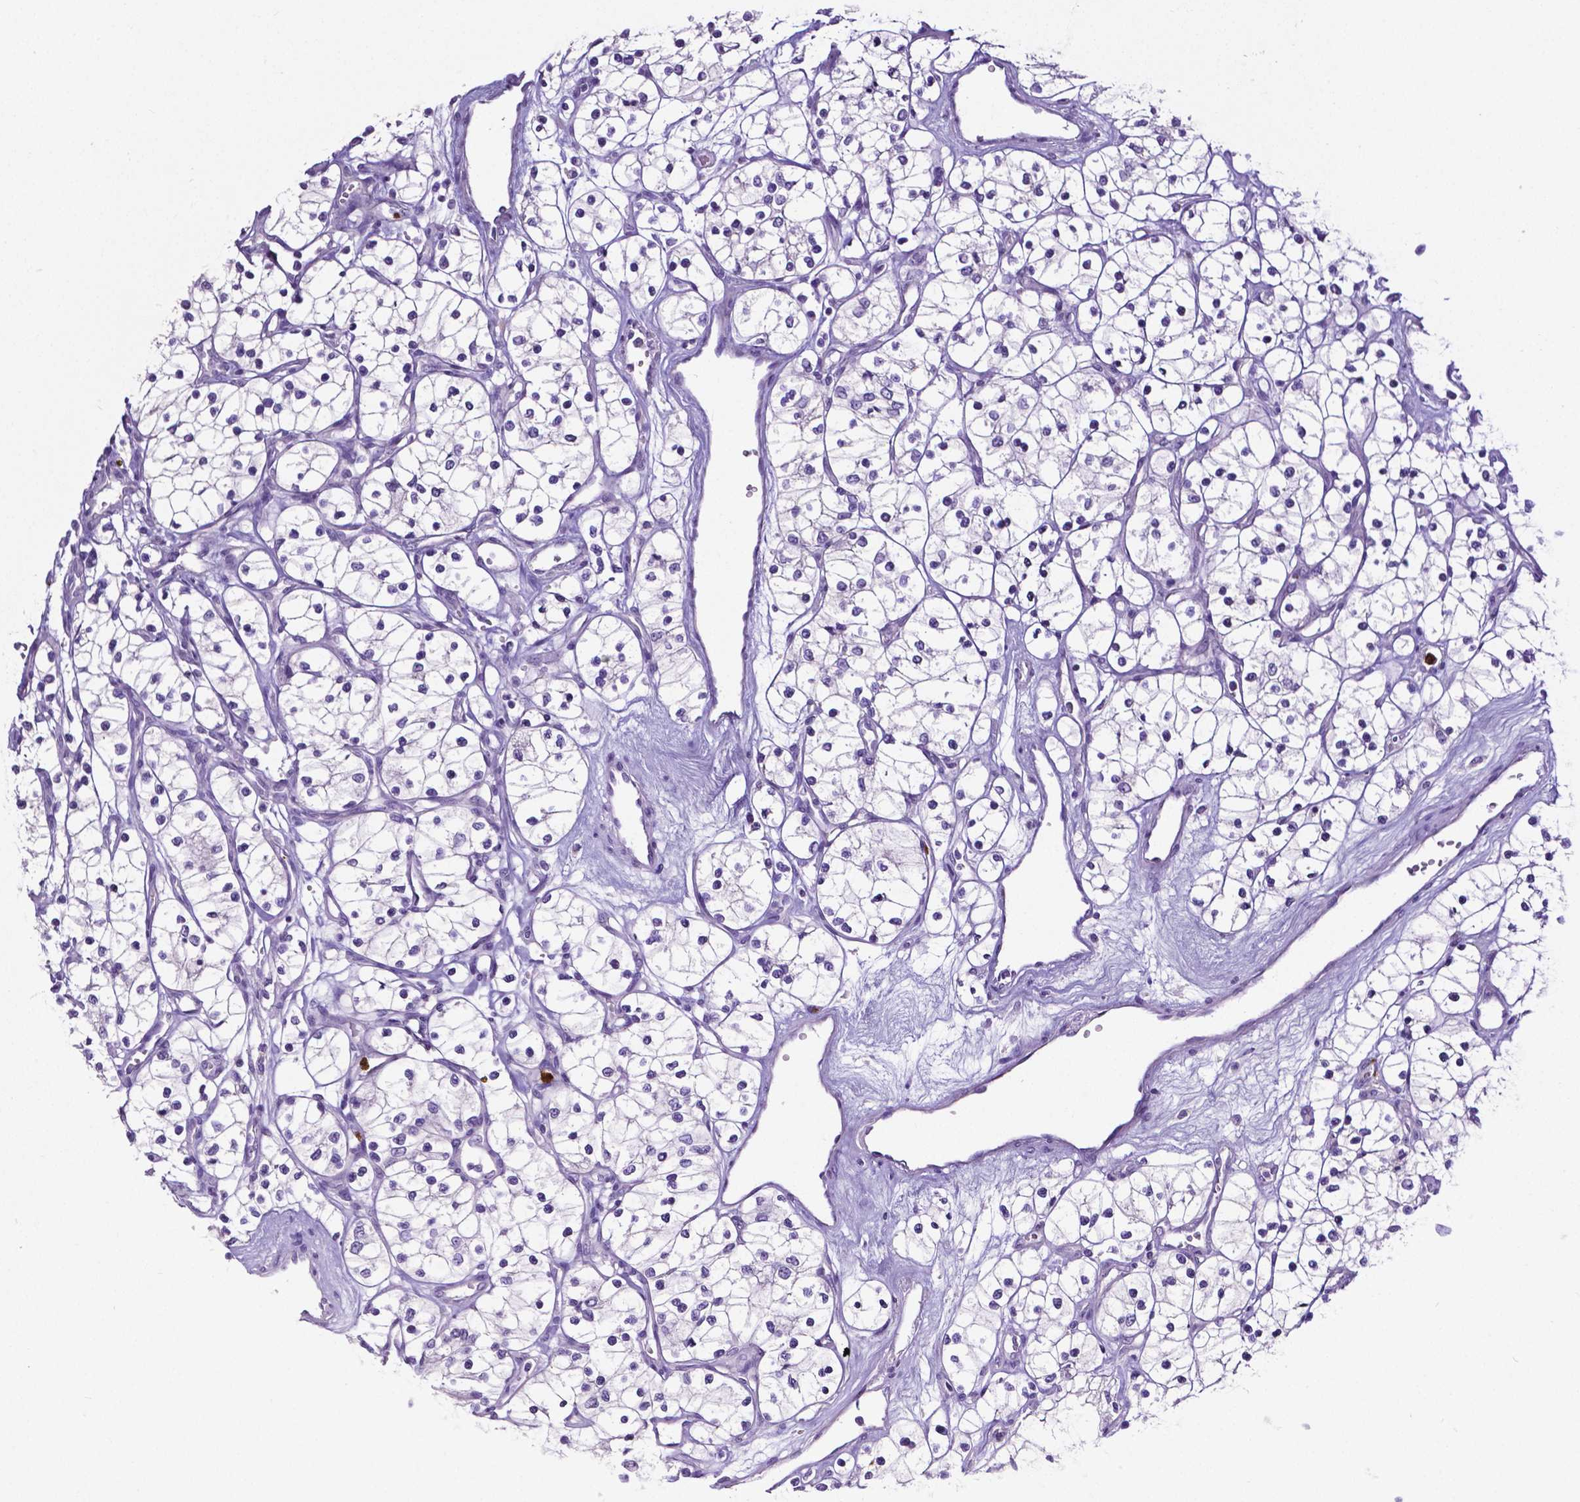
{"staining": {"intensity": "negative", "quantity": "none", "location": "none"}, "tissue": "renal cancer", "cell_type": "Tumor cells", "image_type": "cancer", "snomed": [{"axis": "morphology", "description": "Adenocarcinoma, NOS"}, {"axis": "topography", "description": "Kidney"}], "caption": "The micrograph reveals no staining of tumor cells in renal adenocarcinoma.", "gene": "MMP9", "patient": {"sex": "female", "age": 69}}